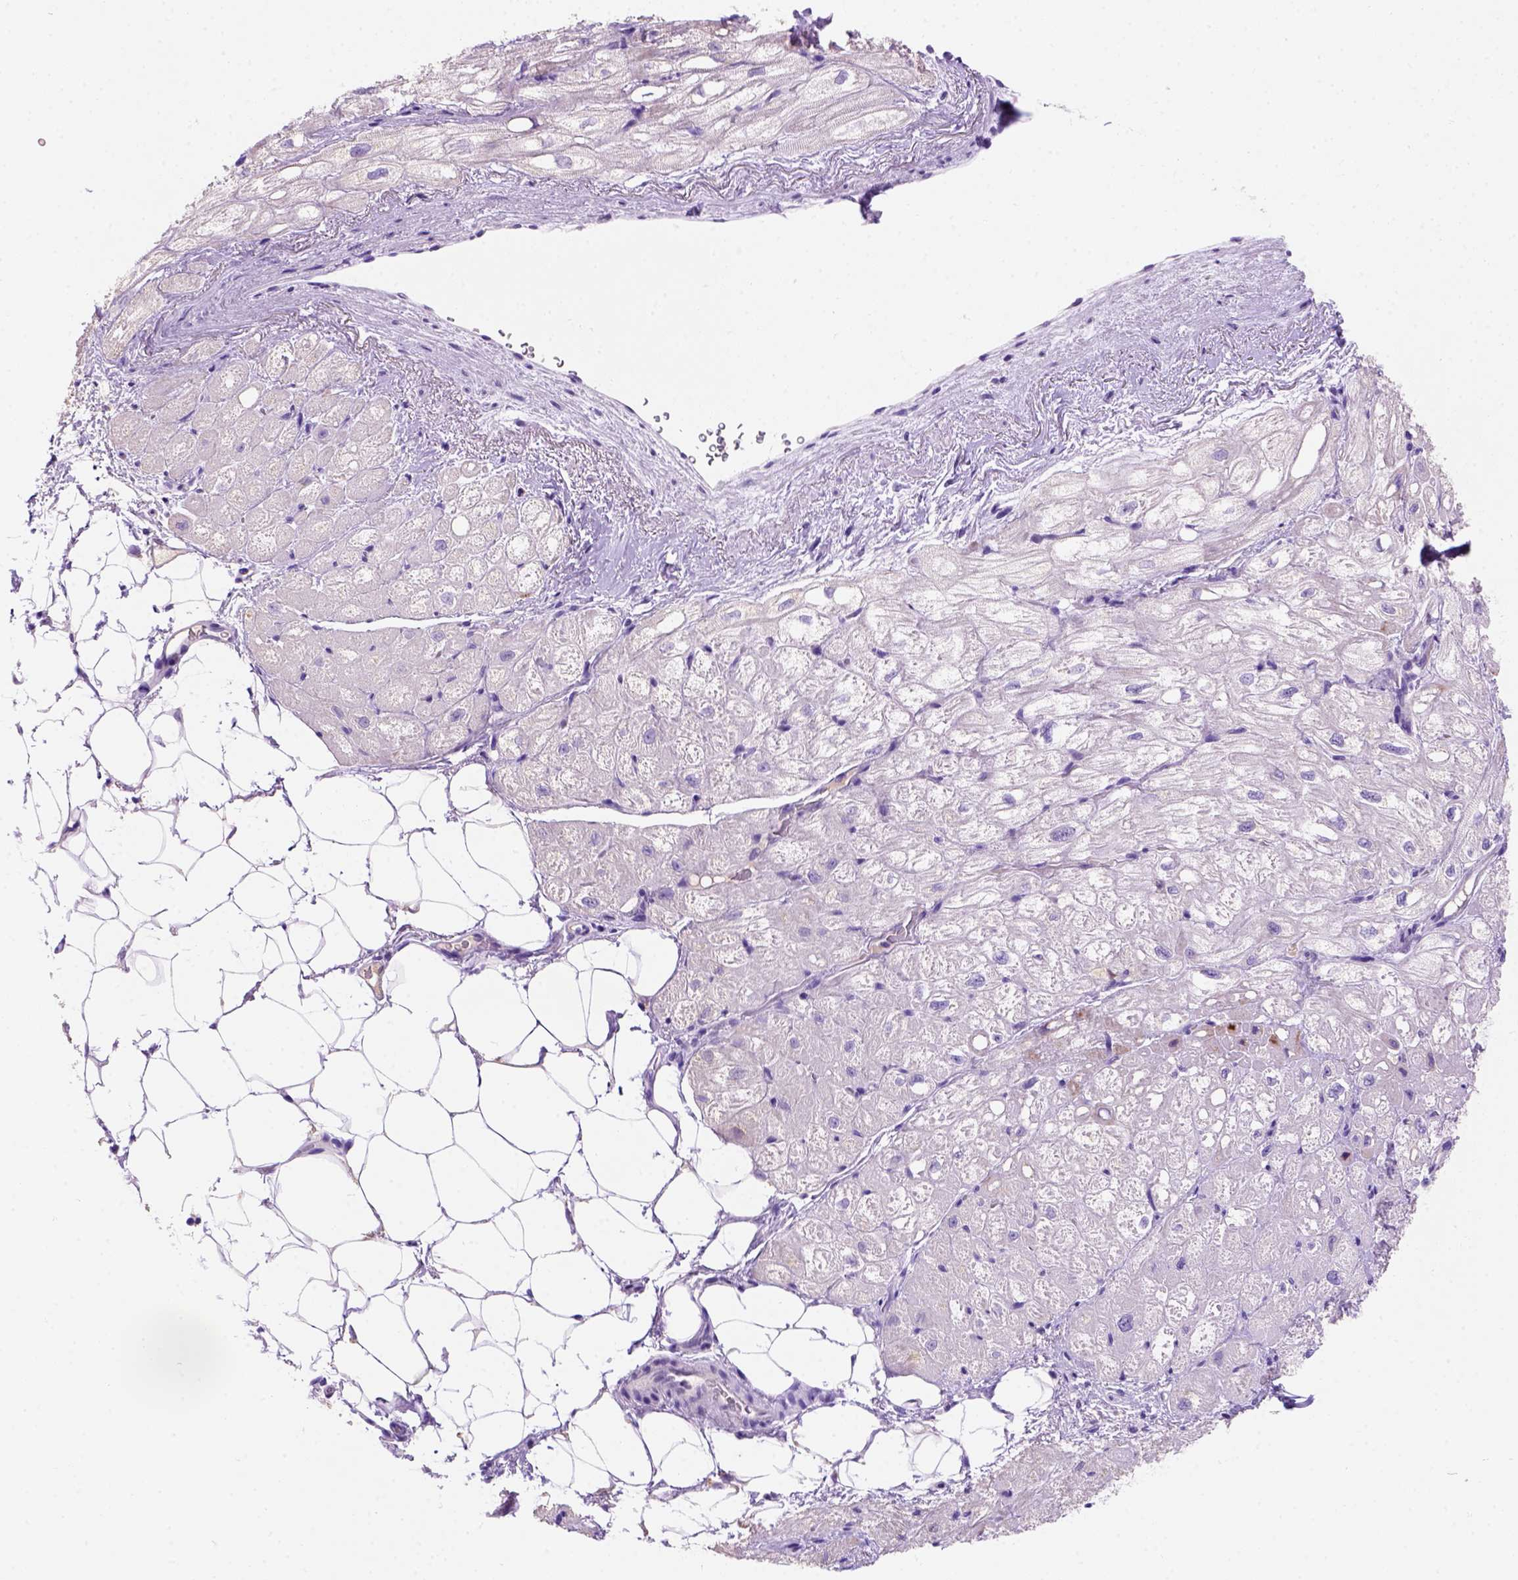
{"staining": {"intensity": "negative", "quantity": "none", "location": "none"}, "tissue": "heart muscle", "cell_type": "Cardiomyocytes", "image_type": "normal", "snomed": [{"axis": "morphology", "description": "Normal tissue, NOS"}, {"axis": "topography", "description": "Heart"}], "caption": "Cardiomyocytes show no significant protein expression in benign heart muscle.", "gene": "FAM81B", "patient": {"sex": "female", "age": 69}}